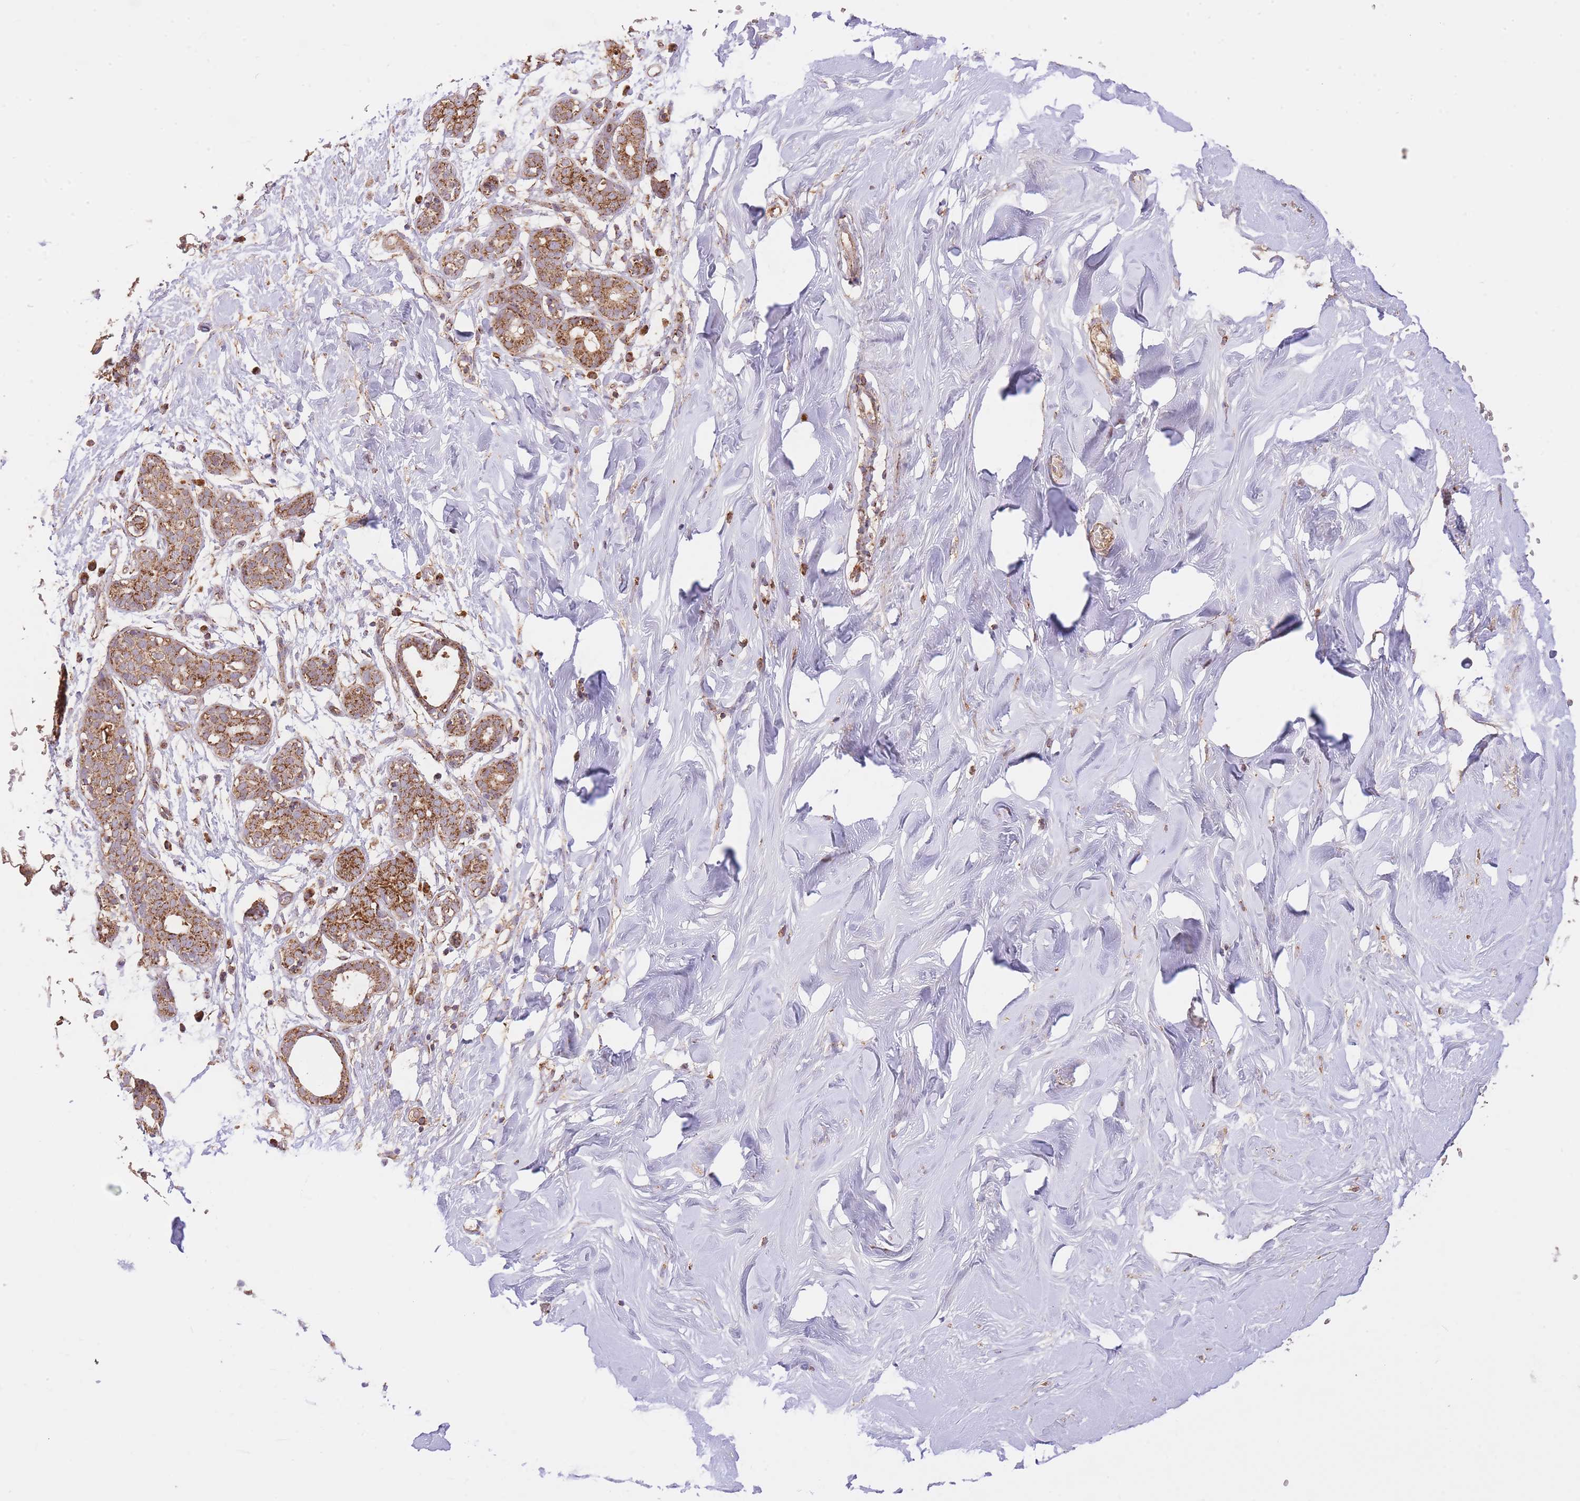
{"staining": {"intensity": "moderate", "quantity": "<25%", "location": "cytoplasmic/membranous"}, "tissue": "breast", "cell_type": "Adipocytes", "image_type": "normal", "snomed": [{"axis": "morphology", "description": "Normal tissue, NOS"}, {"axis": "topography", "description": "Breast"}], "caption": "This histopathology image displays IHC staining of unremarkable breast, with low moderate cytoplasmic/membranous expression in approximately <25% of adipocytes.", "gene": "PREP", "patient": {"sex": "female", "age": 27}}